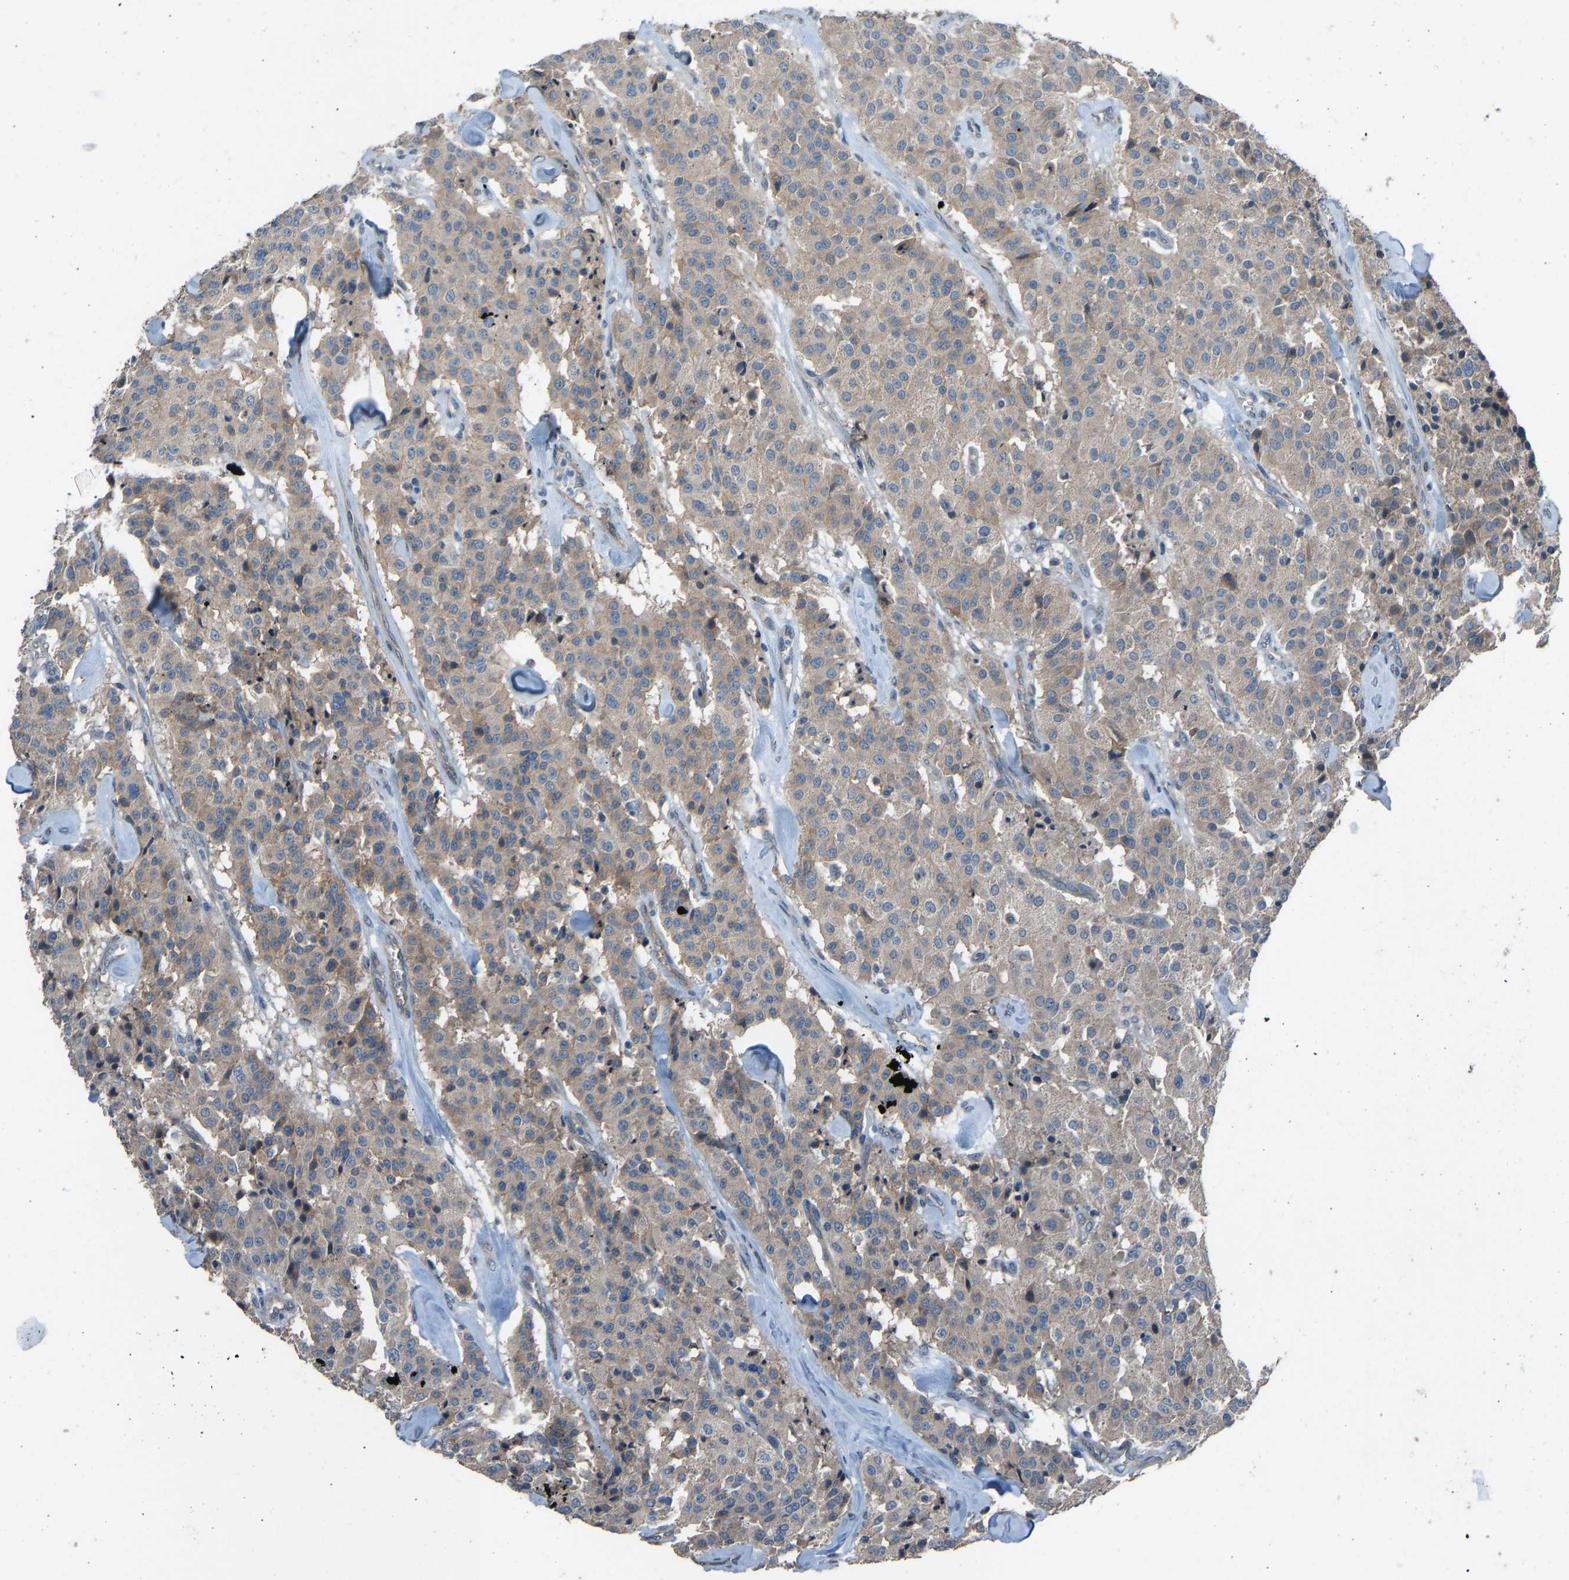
{"staining": {"intensity": "weak", "quantity": ">75%", "location": "cytoplasmic/membranous"}, "tissue": "carcinoid", "cell_type": "Tumor cells", "image_type": "cancer", "snomed": [{"axis": "morphology", "description": "Carcinoid, malignant, NOS"}, {"axis": "topography", "description": "Lung"}], "caption": "Protein staining of carcinoid tissue displays weak cytoplasmic/membranous expression in about >75% of tumor cells.", "gene": "SLC43A1", "patient": {"sex": "male", "age": 30}}